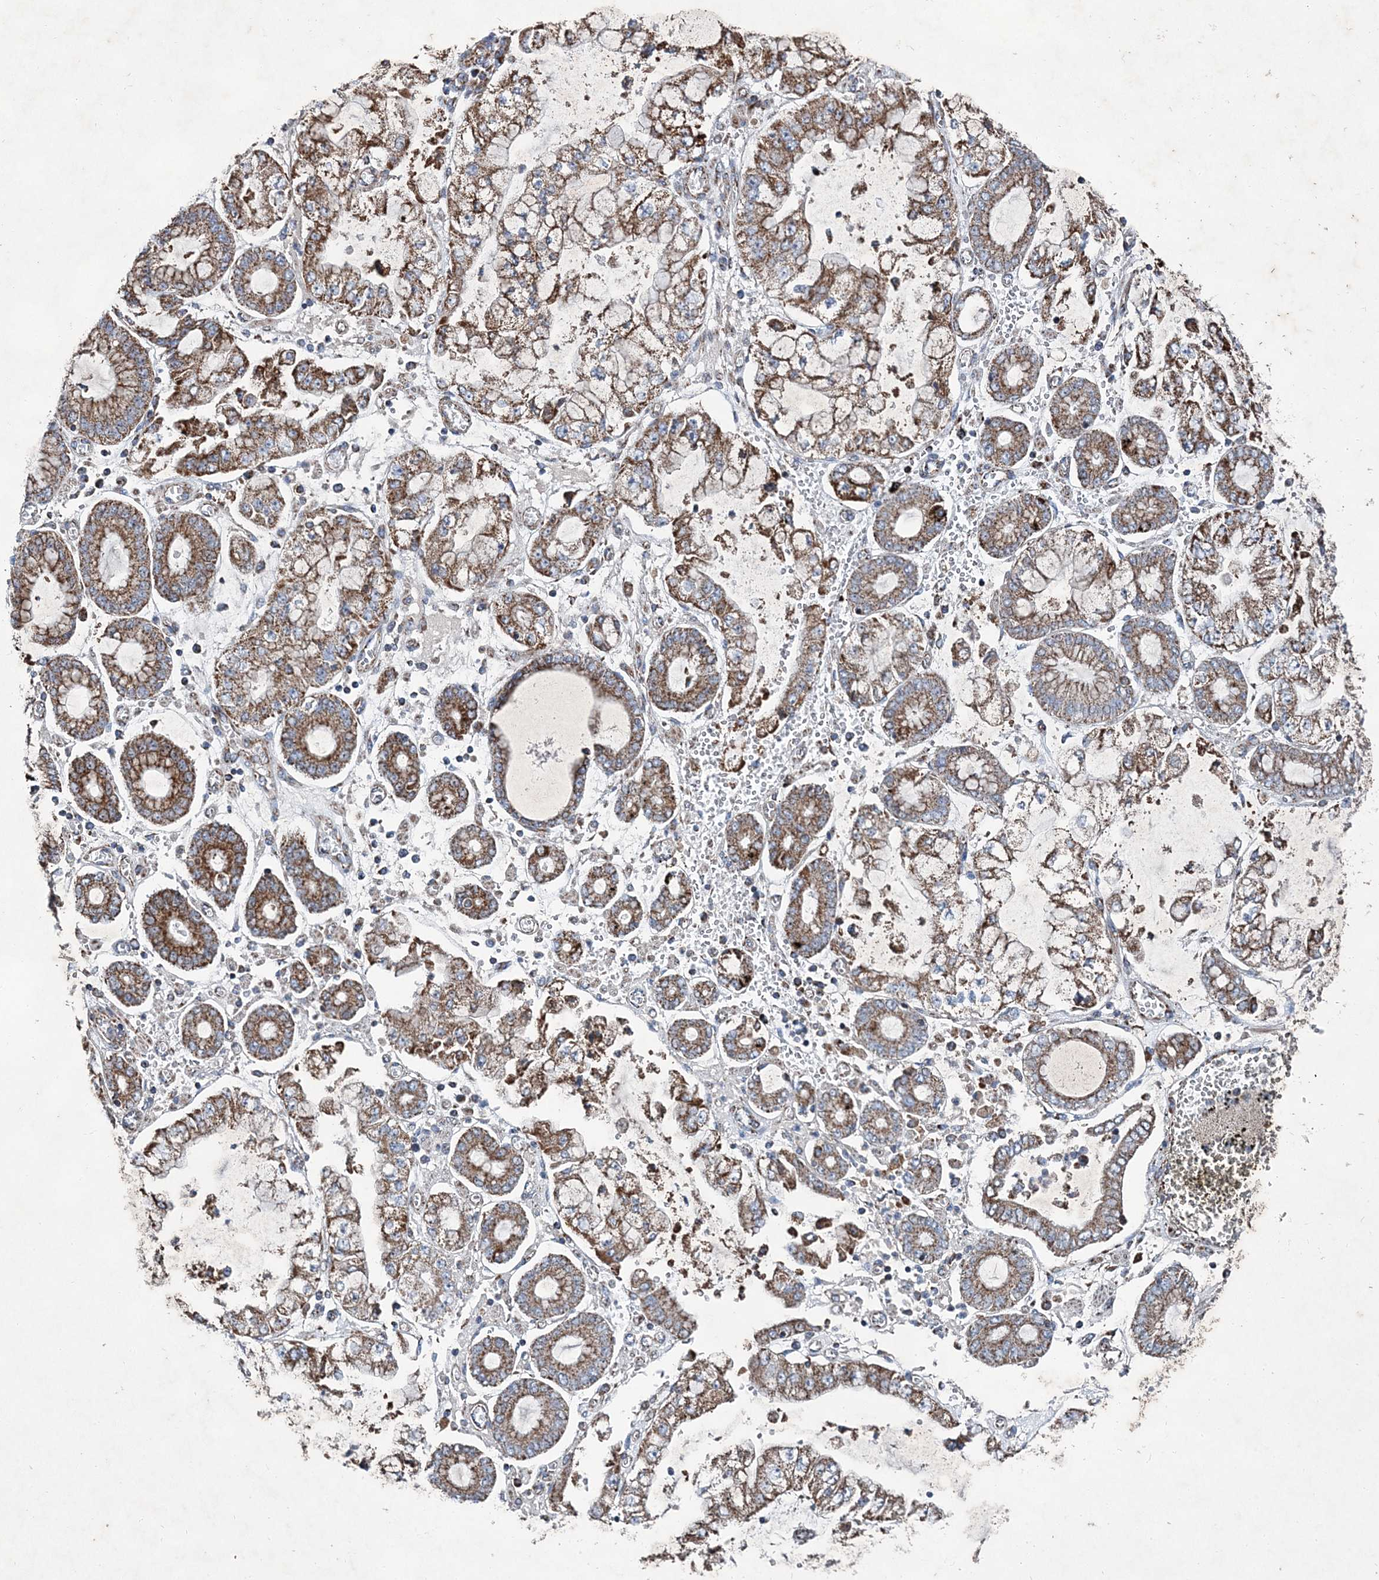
{"staining": {"intensity": "moderate", "quantity": ">75%", "location": "cytoplasmic/membranous"}, "tissue": "stomach cancer", "cell_type": "Tumor cells", "image_type": "cancer", "snomed": [{"axis": "morphology", "description": "Adenocarcinoma, NOS"}, {"axis": "topography", "description": "Stomach"}], "caption": "Protein expression by immunohistochemistry (IHC) demonstrates moderate cytoplasmic/membranous staining in about >75% of tumor cells in stomach adenocarcinoma. (DAB (3,3'-diaminobenzidine) IHC, brown staining for protein, blue staining for nuclei).", "gene": "SPAG16", "patient": {"sex": "male", "age": 76}}